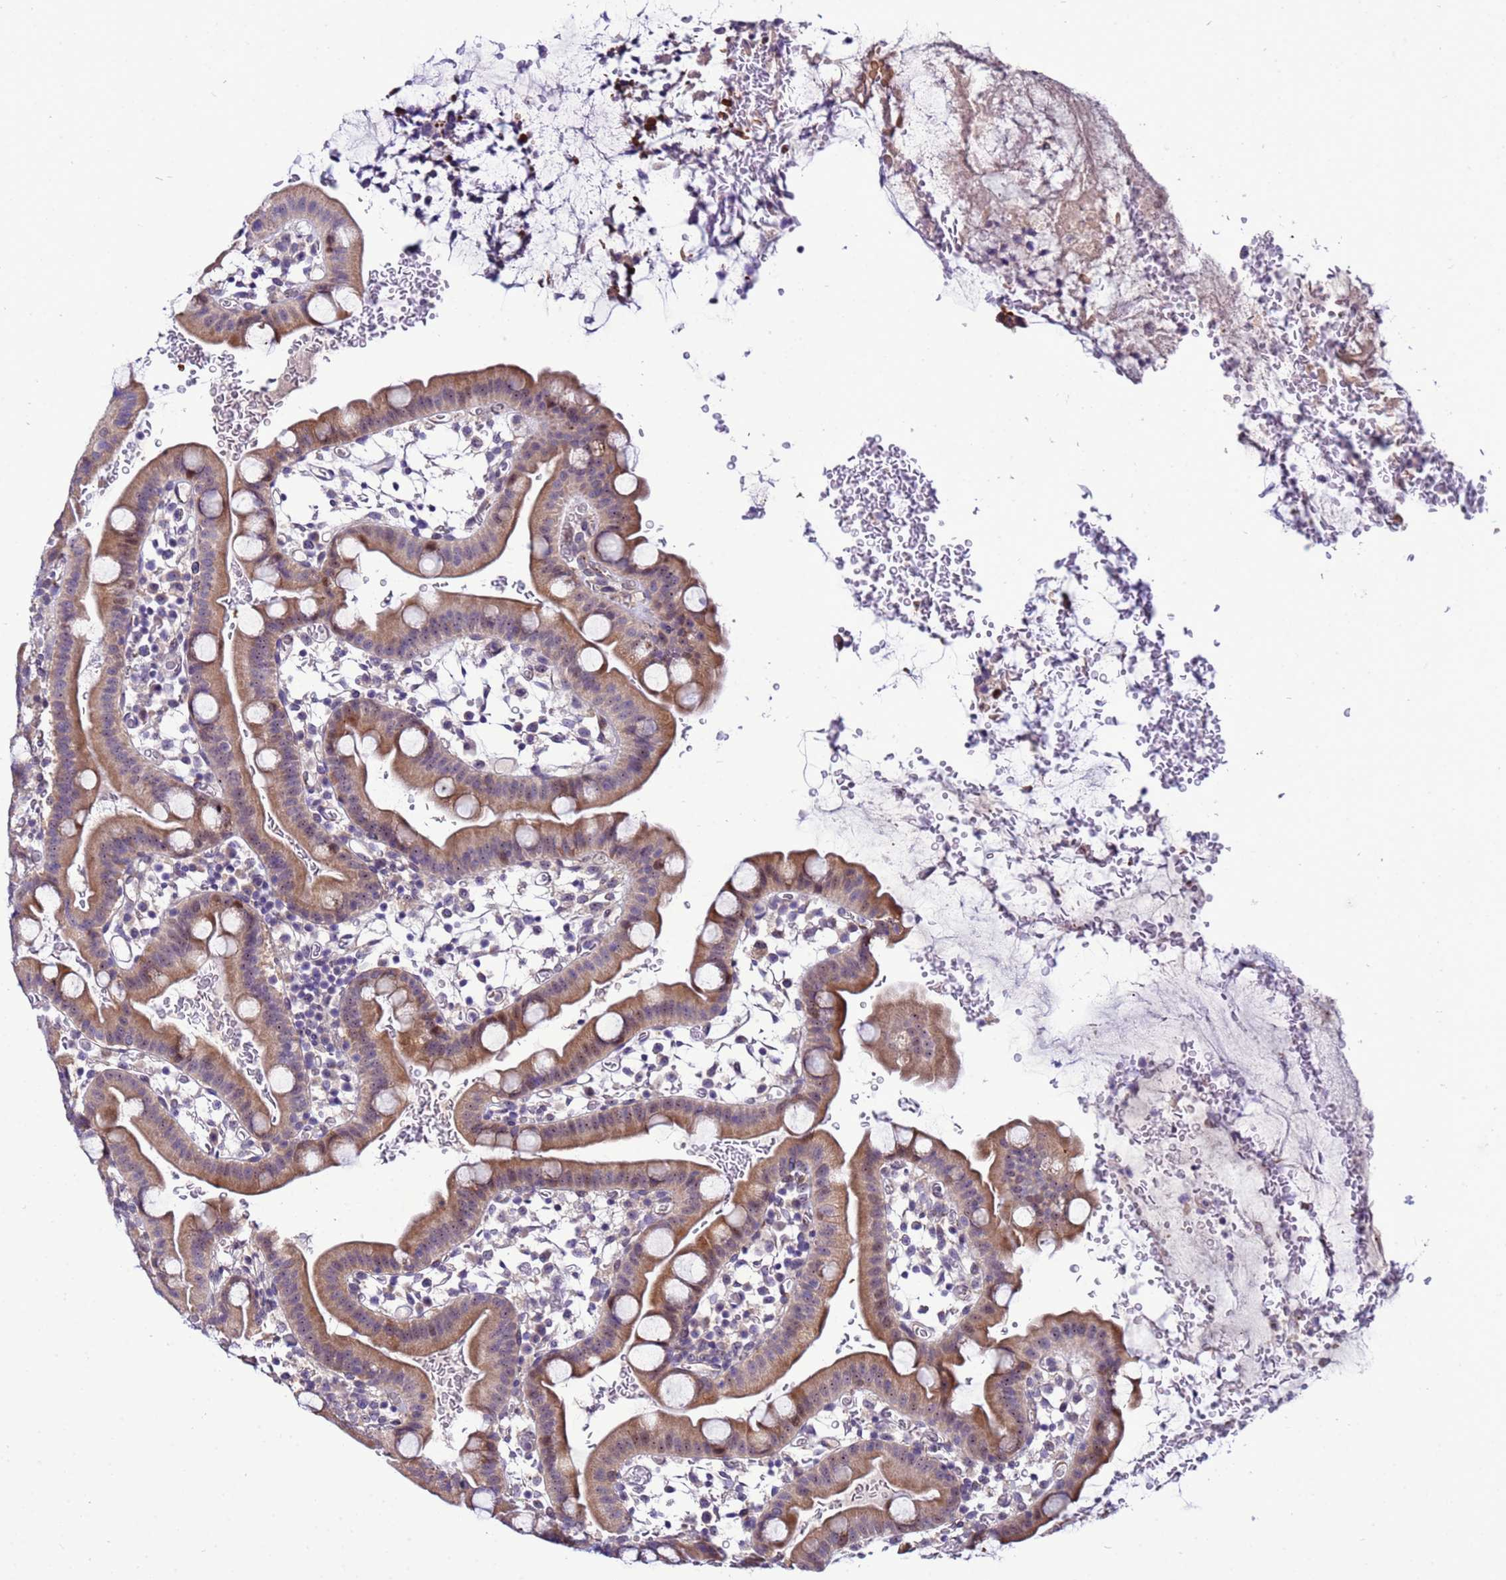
{"staining": {"intensity": "moderate", "quantity": ">75%", "location": "cytoplasmic/membranous"}, "tissue": "small intestine", "cell_type": "Glandular cells", "image_type": "normal", "snomed": [{"axis": "morphology", "description": "Normal tissue, NOS"}, {"axis": "topography", "description": "Stomach, upper"}, {"axis": "topography", "description": "Stomach, lower"}, {"axis": "topography", "description": "Small intestine"}], "caption": "Unremarkable small intestine displays moderate cytoplasmic/membranous positivity in approximately >75% of glandular cells The staining was performed using DAB (3,3'-diaminobenzidine) to visualize the protein expression in brown, while the nuclei were stained in blue with hematoxylin (Magnification: 20x)..", "gene": "NOL8", "patient": {"sex": "male", "age": 68}}